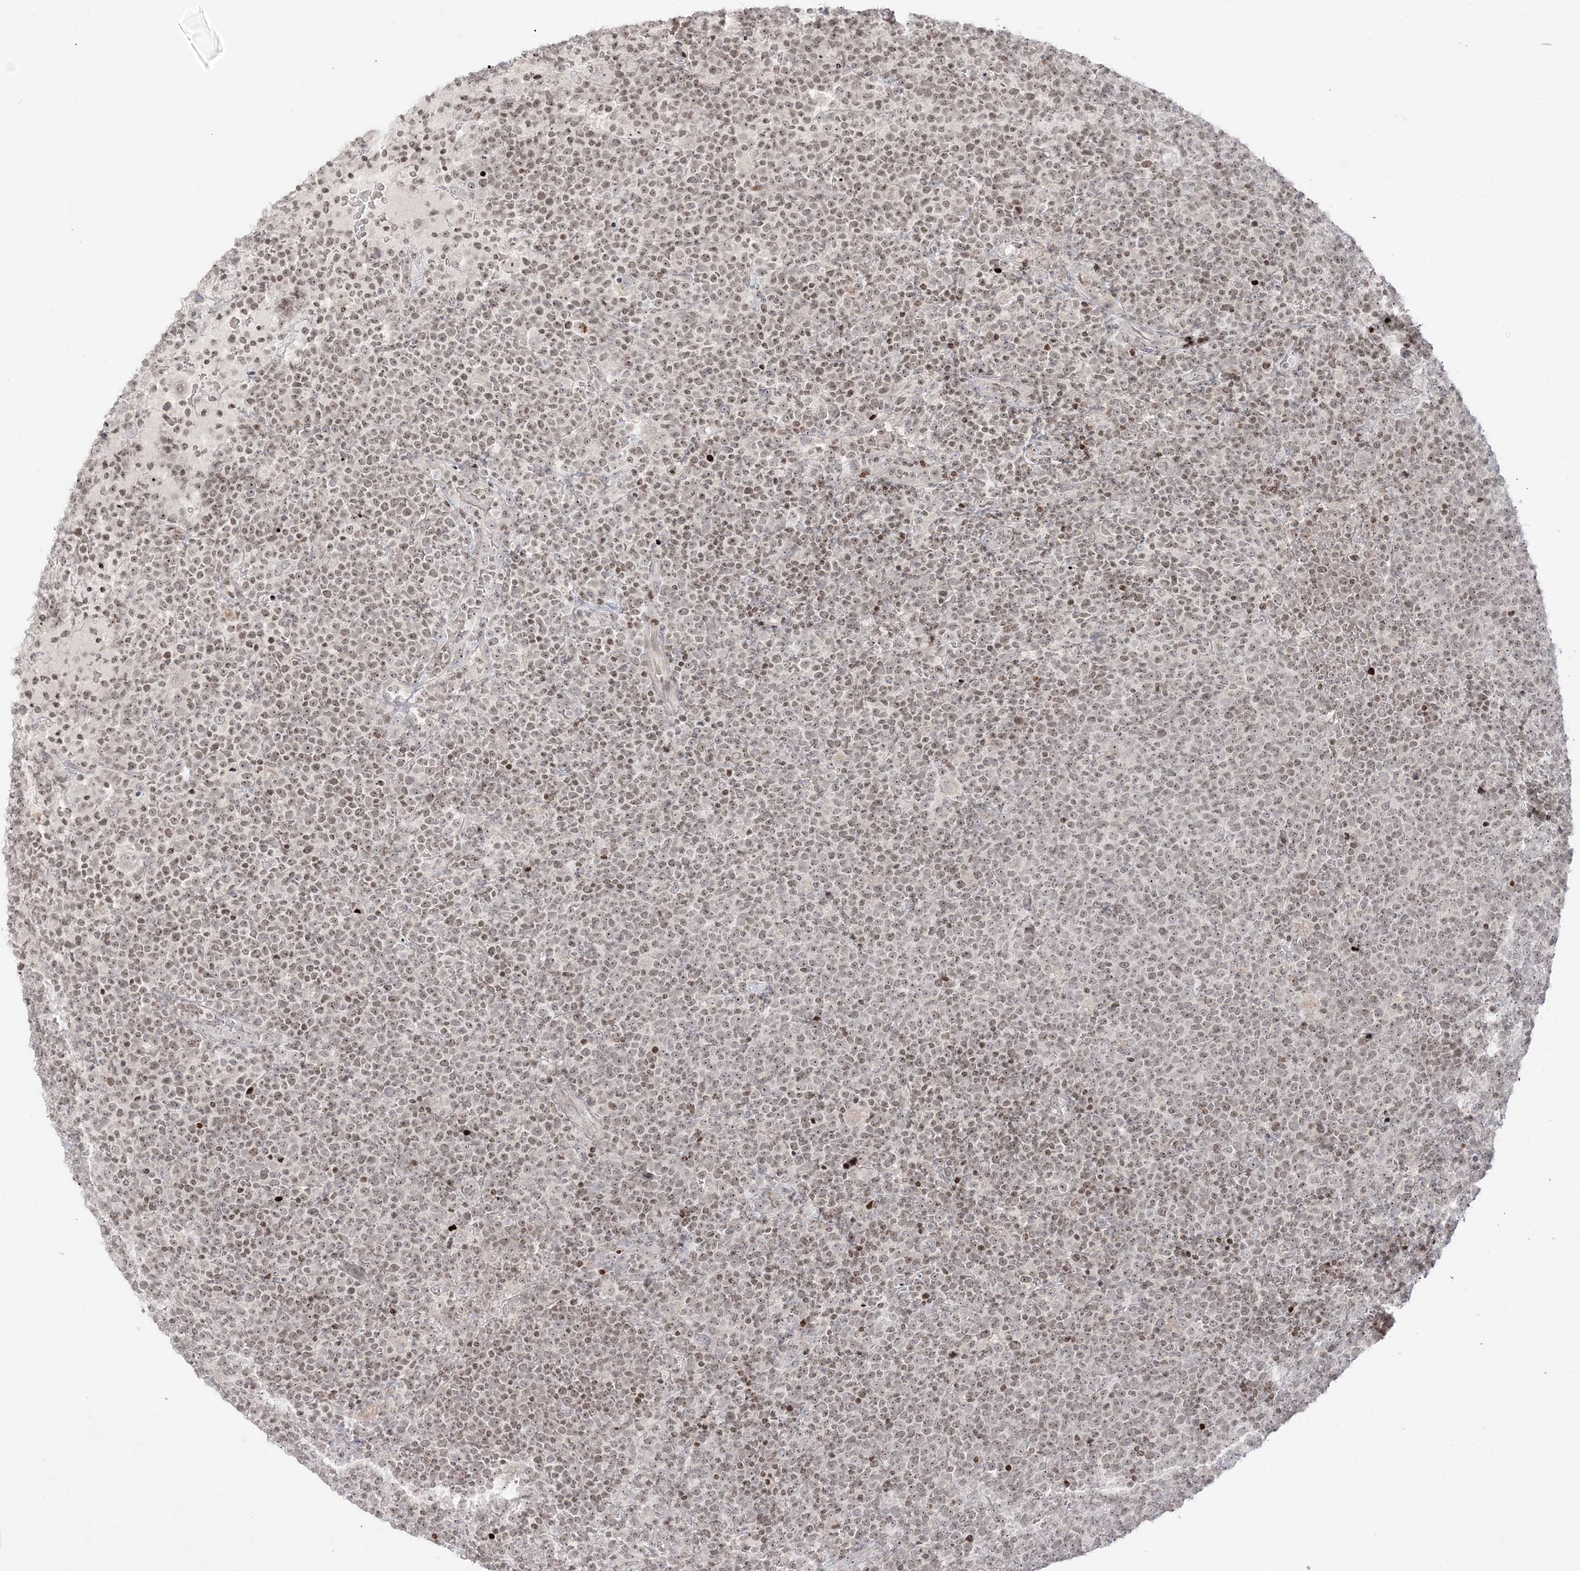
{"staining": {"intensity": "weak", "quantity": ">75%", "location": "nuclear"}, "tissue": "lymphoma", "cell_type": "Tumor cells", "image_type": "cancer", "snomed": [{"axis": "morphology", "description": "Malignant lymphoma, non-Hodgkin's type, High grade"}, {"axis": "topography", "description": "Lymph node"}], "caption": "Tumor cells show low levels of weak nuclear staining in about >75% of cells in malignant lymphoma, non-Hodgkin's type (high-grade).", "gene": "SH3BP4", "patient": {"sex": "male", "age": 61}}